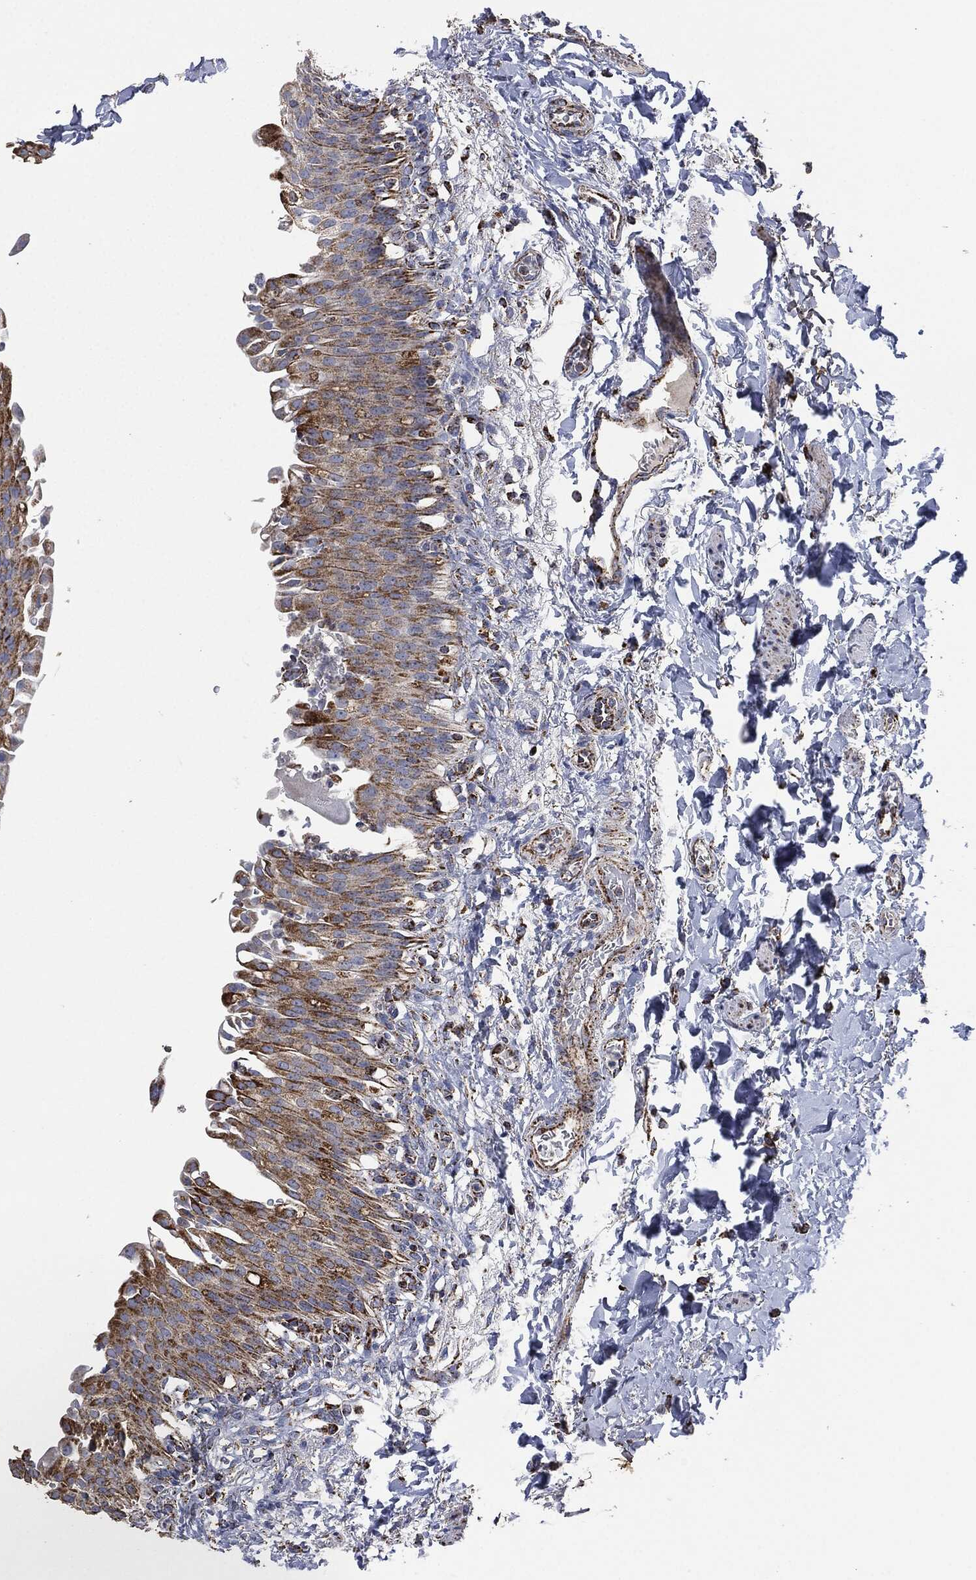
{"staining": {"intensity": "strong", "quantity": ">75%", "location": "cytoplasmic/membranous"}, "tissue": "urinary bladder", "cell_type": "Urothelial cells", "image_type": "normal", "snomed": [{"axis": "morphology", "description": "Normal tissue, NOS"}, {"axis": "topography", "description": "Urinary bladder"}], "caption": "Human urinary bladder stained for a protein (brown) shows strong cytoplasmic/membranous positive positivity in approximately >75% of urothelial cells.", "gene": "RYK", "patient": {"sex": "female", "age": 60}}